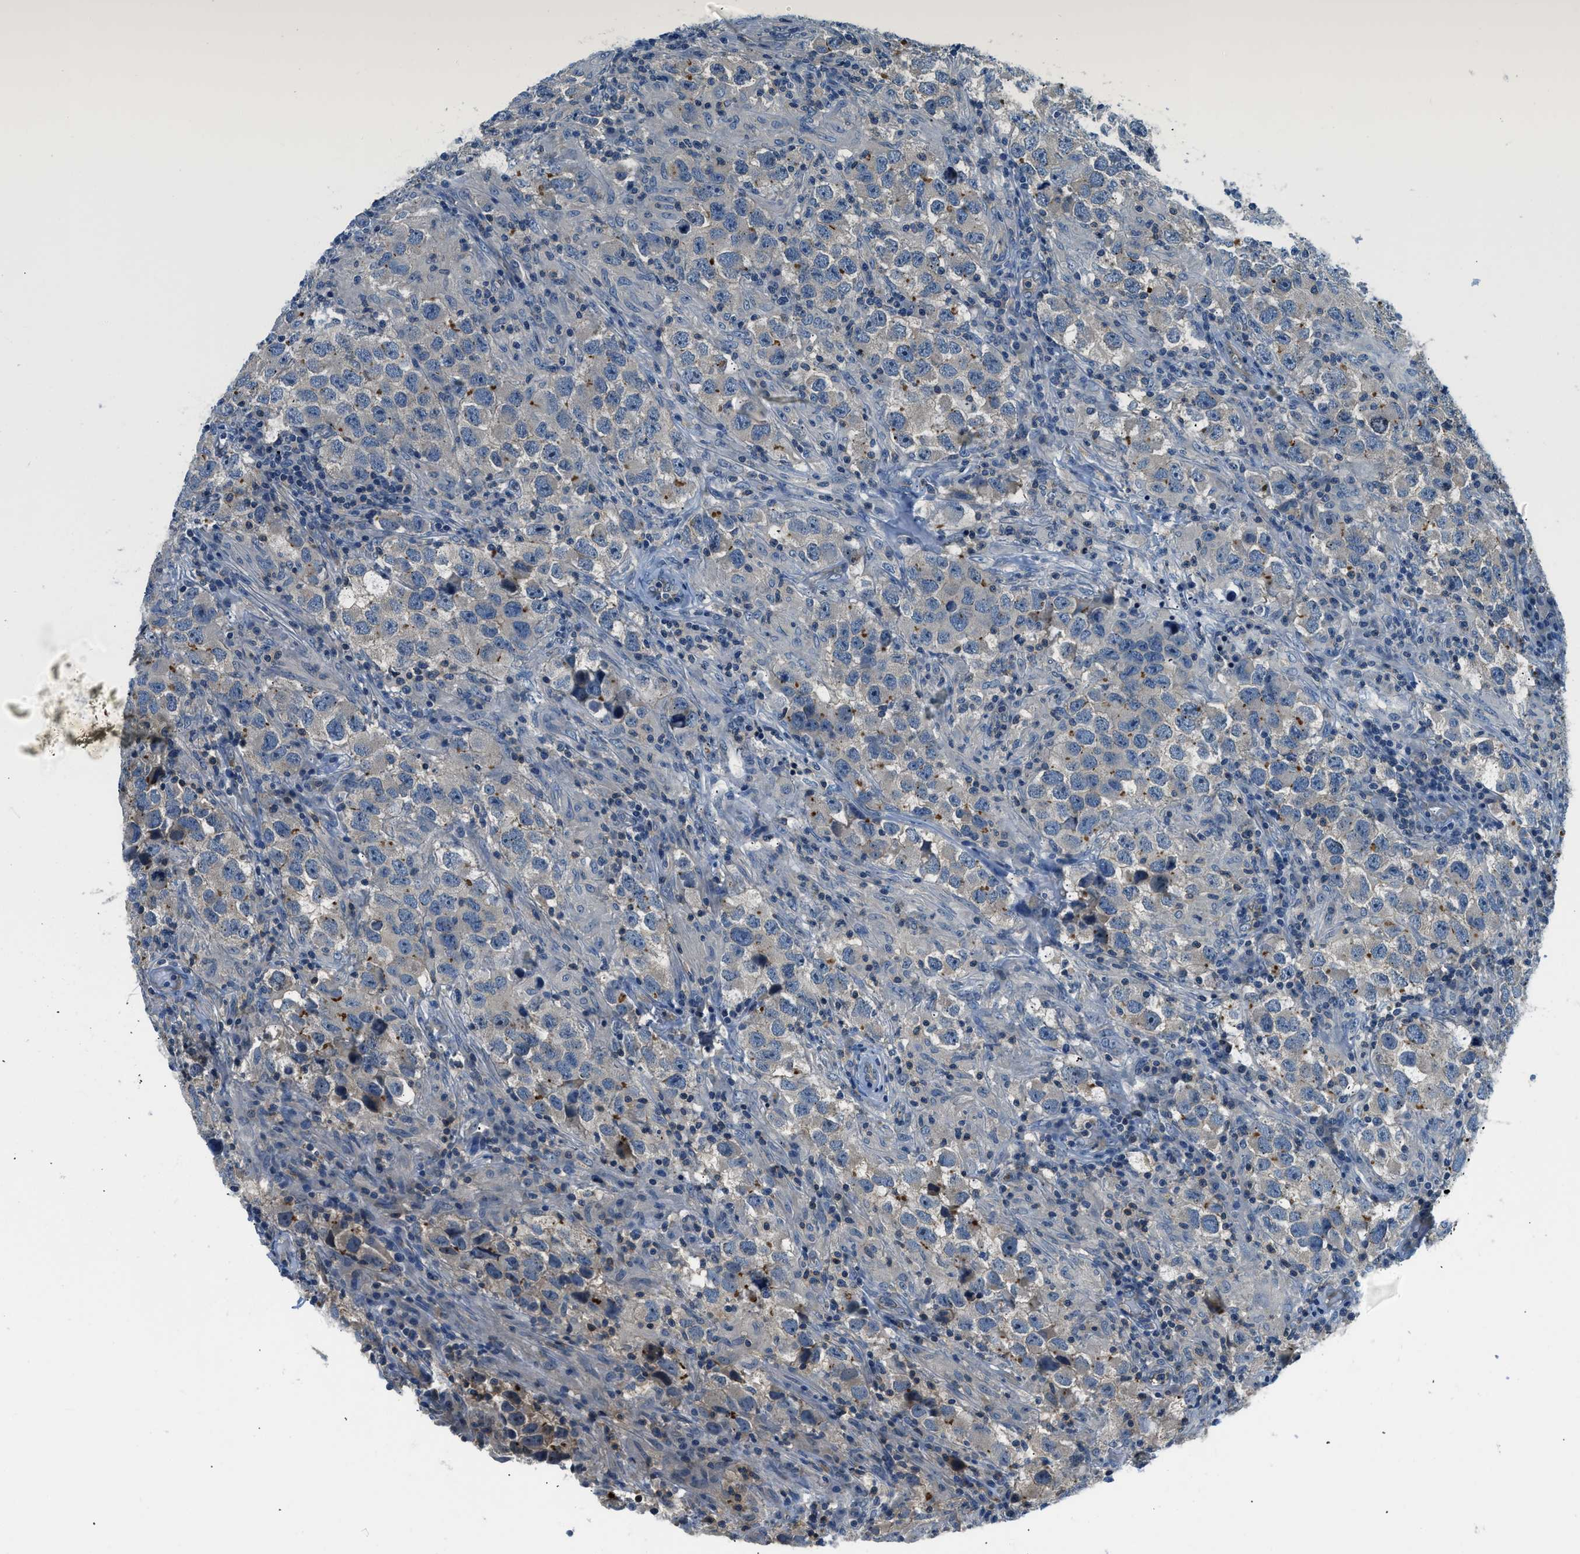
{"staining": {"intensity": "weak", "quantity": "<25%", "location": "cytoplasmic/membranous"}, "tissue": "testis cancer", "cell_type": "Tumor cells", "image_type": "cancer", "snomed": [{"axis": "morphology", "description": "Carcinoma, Embryonal, NOS"}, {"axis": "topography", "description": "Testis"}], "caption": "An IHC image of testis embryonal carcinoma is shown. There is no staining in tumor cells of testis embryonal carcinoma.", "gene": "CBLB", "patient": {"sex": "male", "age": 21}}